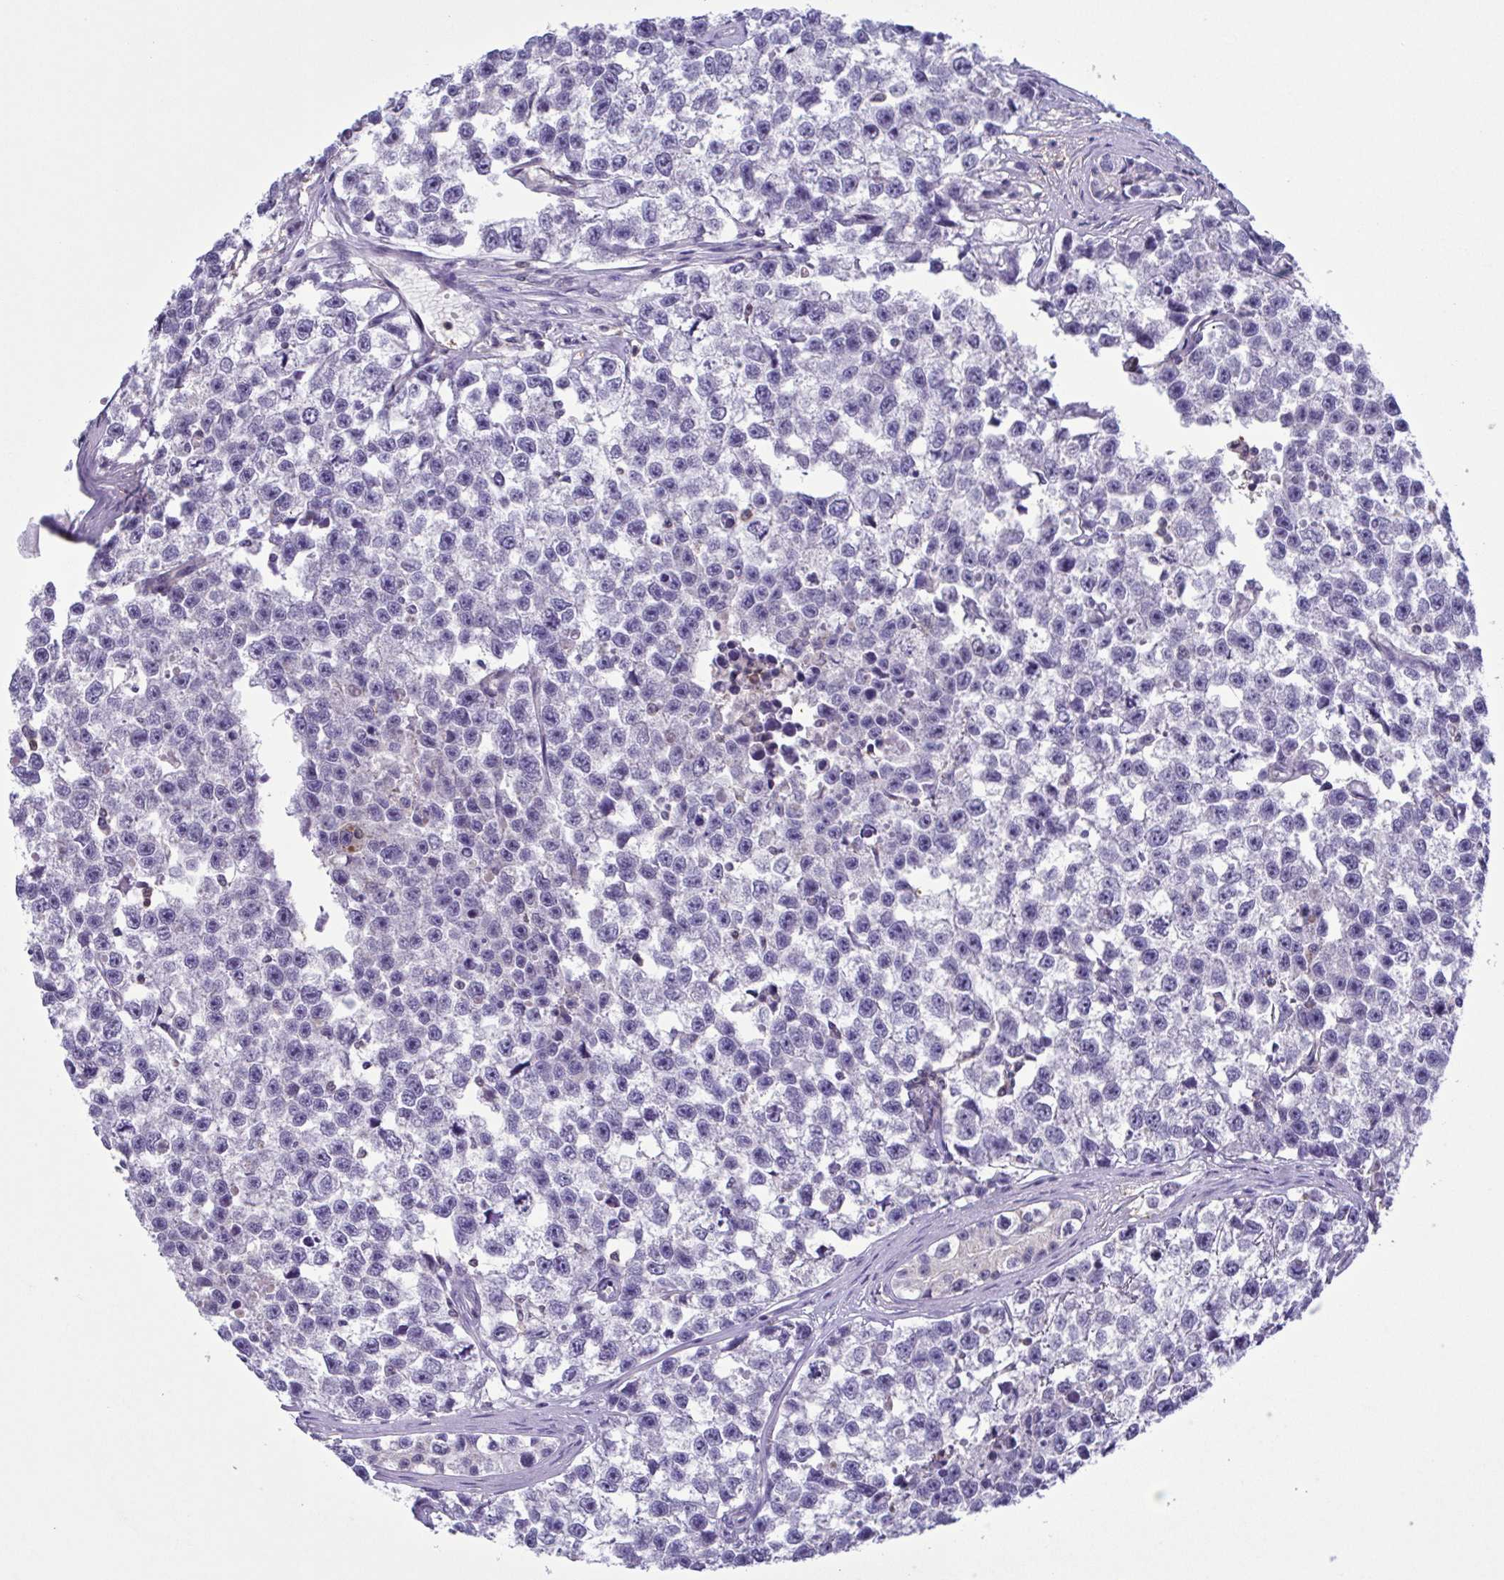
{"staining": {"intensity": "negative", "quantity": "none", "location": "none"}, "tissue": "testis cancer", "cell_type": "Tumor cells", "image_type": "cancer", "snomed": [{"axis": "morphology", "description": "Seminoma, NOS"}, {"axis": "topography", "description": "Testis"}], "caption": "Tumor cells are negative for brown protein staining in testis seminoma. (IHC, brightfield microscopy, high magnification).", "gene": "LDHC", "patient": {"sex": "male", "age": 26}}